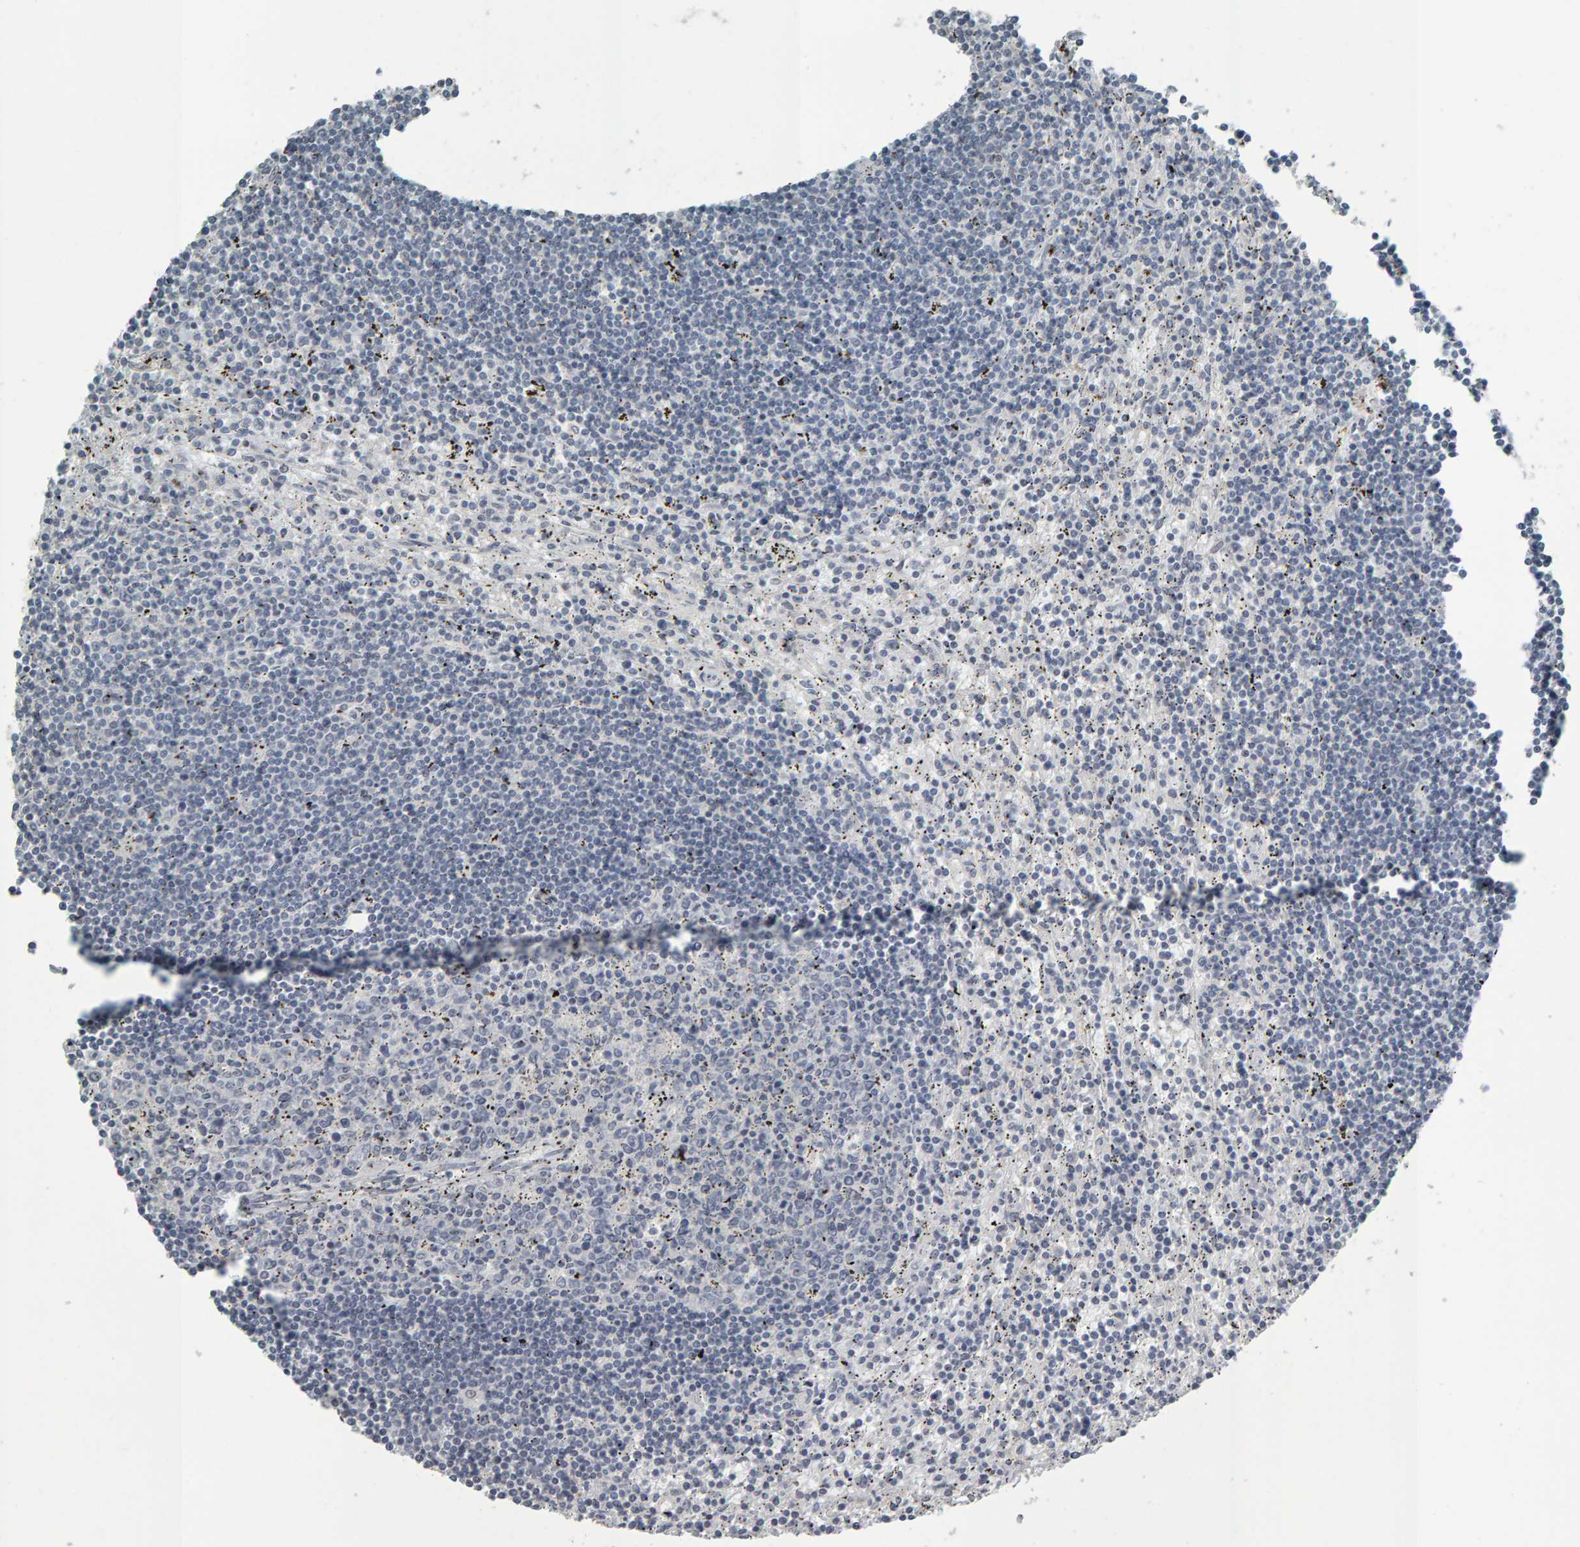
{"staining": {"intensity": "negative", "quantity": "none", "location": "none"}, "tissue": "lymphoma", "cell_type": "Tumor cells", "image_type": "cancer", "snomed": [{"axis": "morphology", "description": "Malignant lymphoma, non-Hodgkin's type, Low grade"}, {"axis": "topography", "description": "Spleen"}], "caption": "Photomicrograph shows no significant protein staining in tumor cells of lymphoma.", "gene": "PYY", "patient": {"sex": "male", "age": 76}}